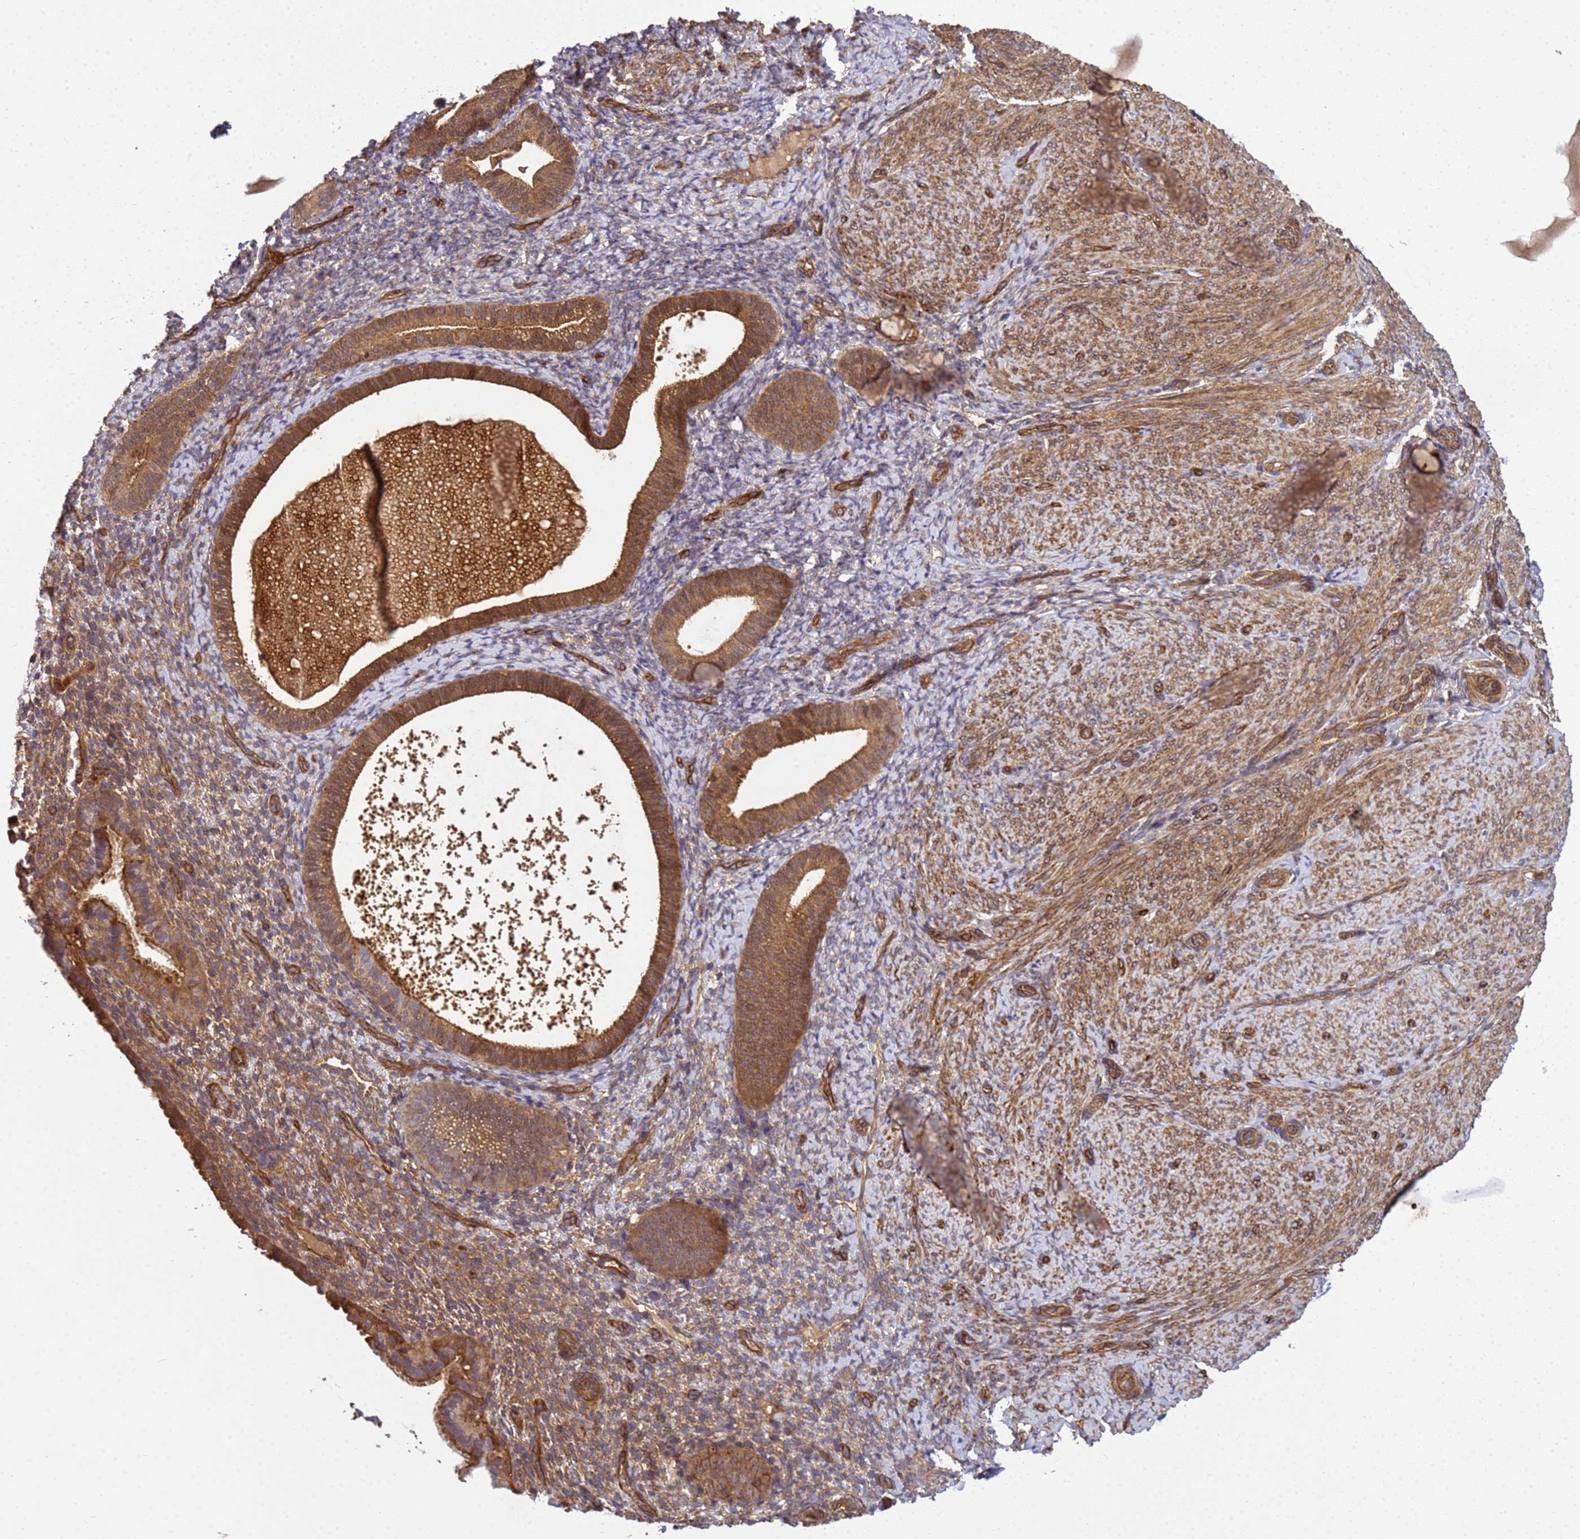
{"staining": {"intensity": "moderate", "quantity": ">75%", "location": "cytoplasmic/membranous"}, "tissue": "endometrium", "cell_type": "Cells in endometrial stroma", "image_type": "normal", "snomed": [{"axis": "morphology", "description": "Normal tissue, NOS"}, {"axis": "topography", "description": "Endometrium"}], "caption": "This photomicrograph demonstrates normal endometrium stained with immunohistochemistry (IHC) to label a protein in brown. The cytoplasmic/membranous of cells in endometrial stroma show moderate positivity for the protein. Nuclei are counter-stained blue.", "gene": "C8orf34", "patient": {"sex": "female", "age": 65}}